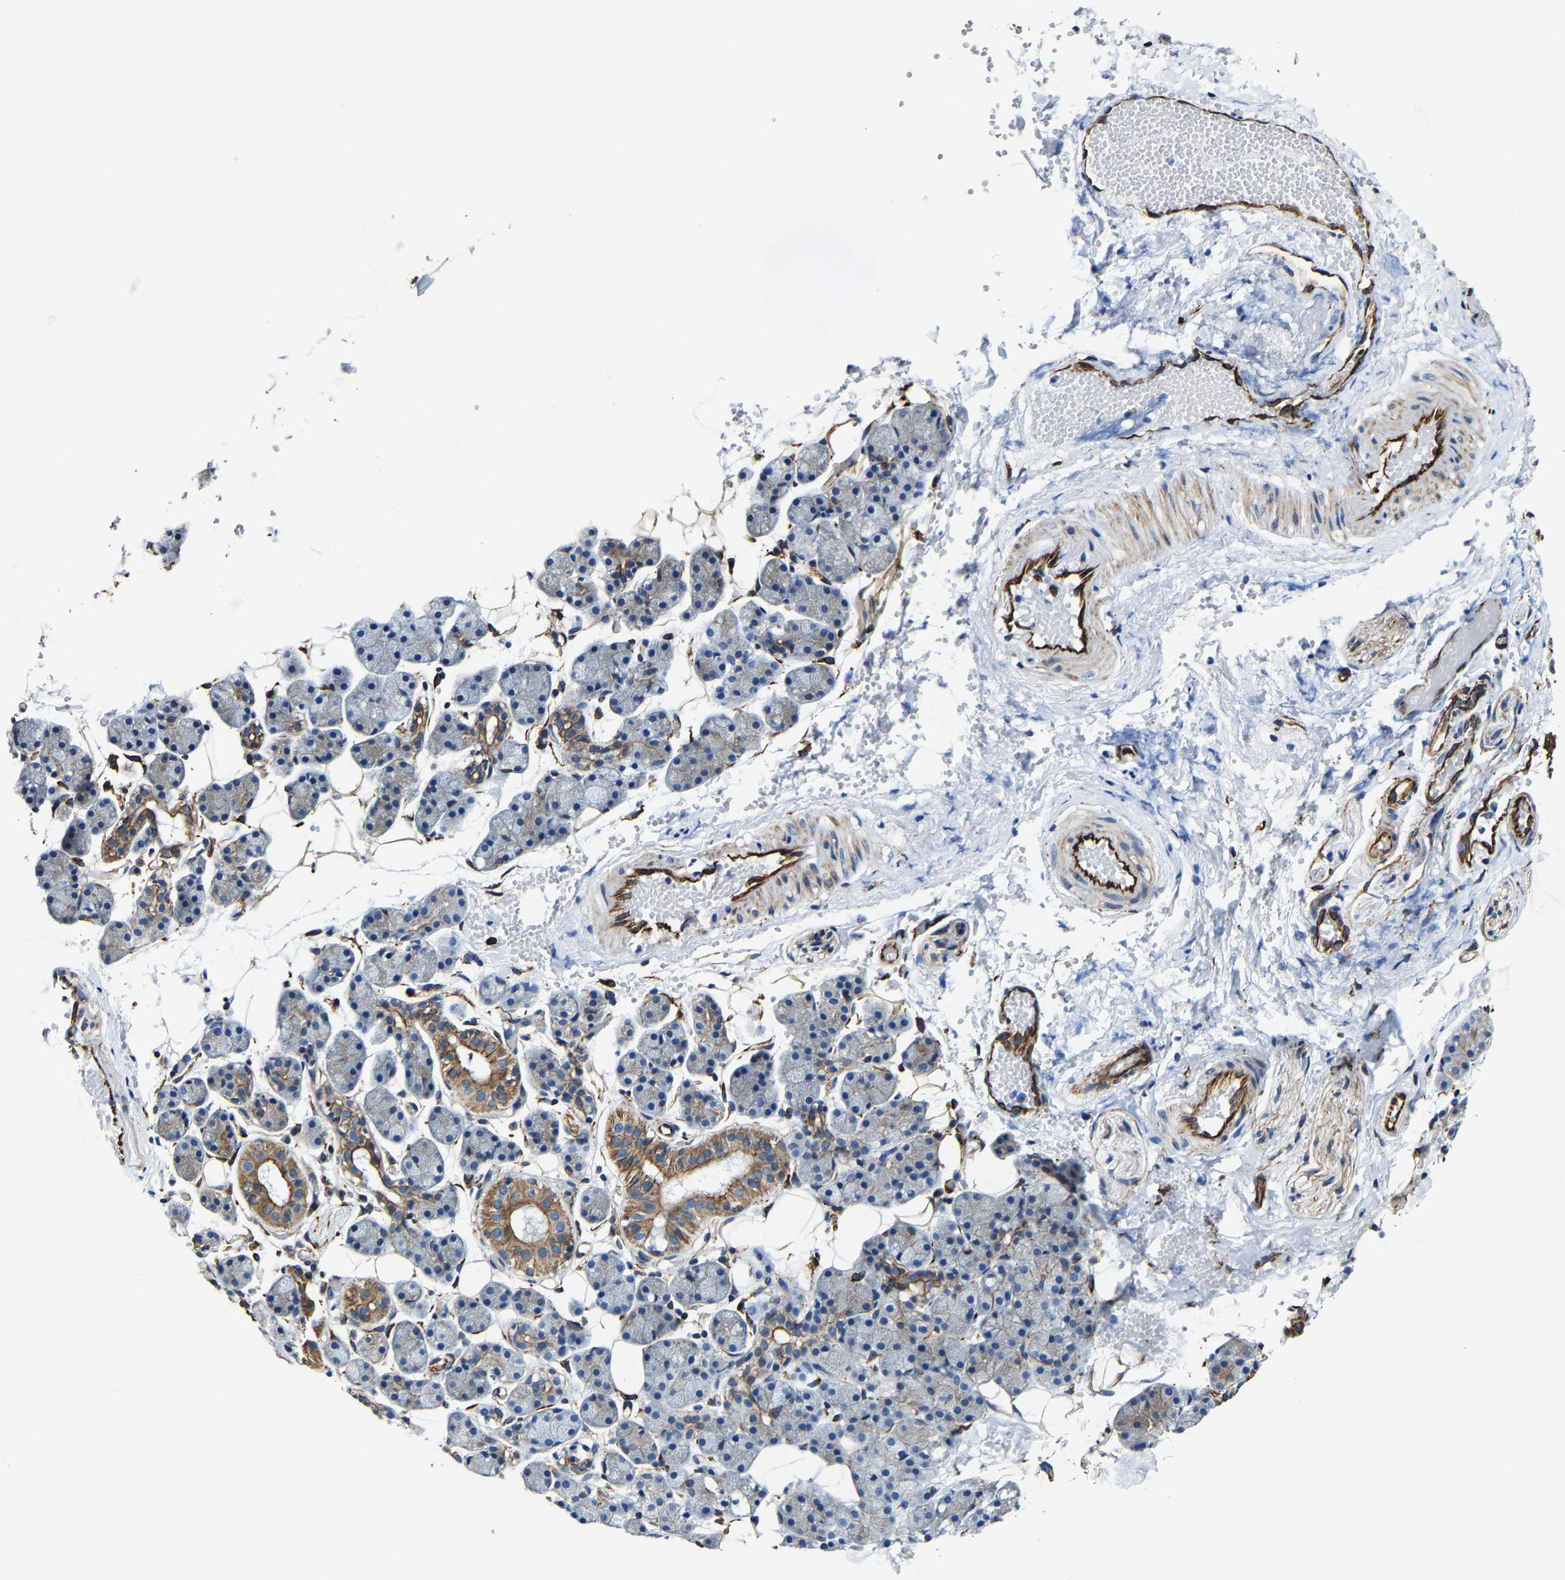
{"staining": {"intensity": "weak", "quantity": "25%-75%", "location": "cytoplasmic/membranous"}, "tissue": "salivary gland", "cell_type": "Glandular cells", "image_type": "normal", "snomed": [{"axis": "morphology", "description": "Normal tissue, NOS"}, {"axis": "topography", "description": "Salivary gland"}], "caption": "Immunohistochemical staining of unremarkable salivary gland demonstrates low levels of weak cytoplasmic/membranous positivity in about 25%-75% of glandular cells. Using DAB (3,3'-diaminobenzidine) (brown) and hematoxylin (blue) stains, captured at high magnification using brightfield microscopy.", "gene": "MMEL1", "patient": {"sex": "female", "age": 33}}